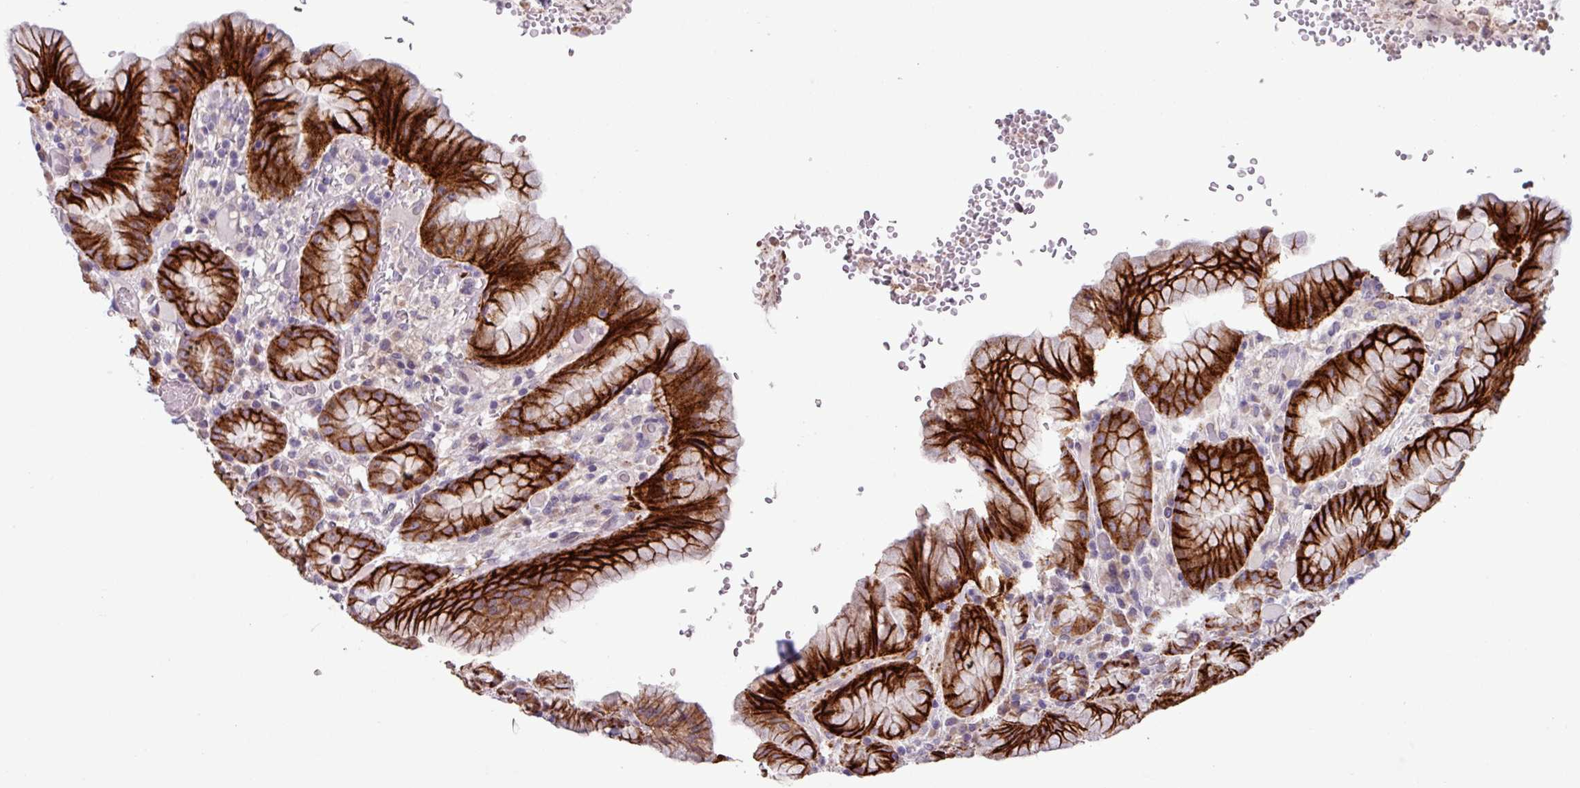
{"staining": {"intensity": "strong", "quantity": ">75%", "location": "cytoplasmic/membranous"}, "tissue": "stomach", "cell_type": "Glandular cells", "image_type": "normal", "snomed": [{"axis": "morphology", "description": "Normal tissue, NOS"}, {"axis": "topography", "description": "Stomach, upper"}], "caption": "Immunohistochemistry micrograph of benign stomach stained for a protein (brown), which reveals high levels of strong cytoplasmic/membranous staining in about >75% of glandular cells.", "gene": "C20orf27", "patient": {"sex": "male", "age": 52}}